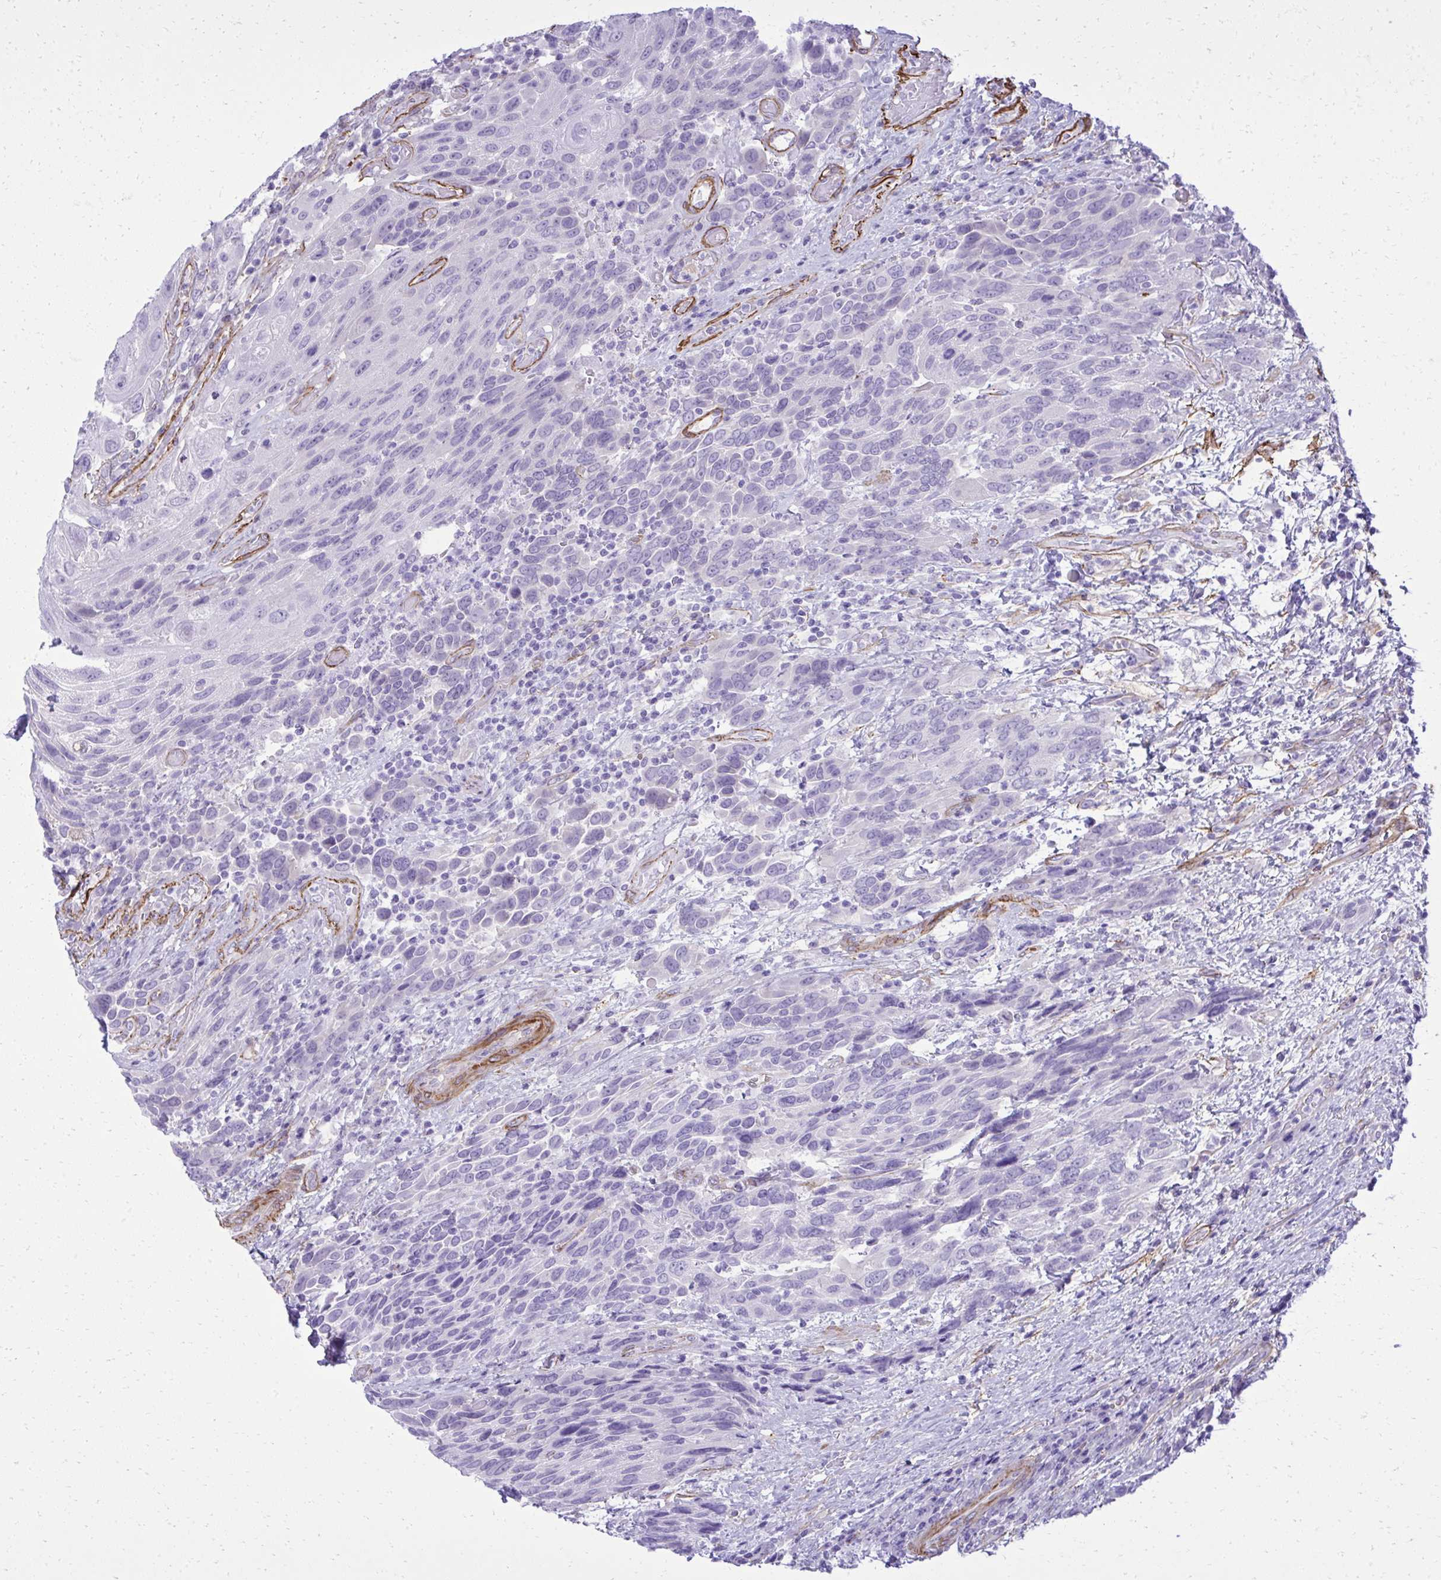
{"staining": {"intensity": "negative", "quantity": "none", "location": "none"}, "tissue": "urothelial cancer", "cell_type": "Tumor cells", "image_type": "cancer", "snomed": [{"axis": "morphology", "description": "Urothelial carcinoma, High grade"}, {"axis": "topography", "description": "Urinary bladder"}], "caption": "Histopathology image shows no significant protein positivity in tumor cells of high-grade urothelial carcinoma.", "gene": "PITPNM3", "patient": {"sex": "female", "age": 70}}